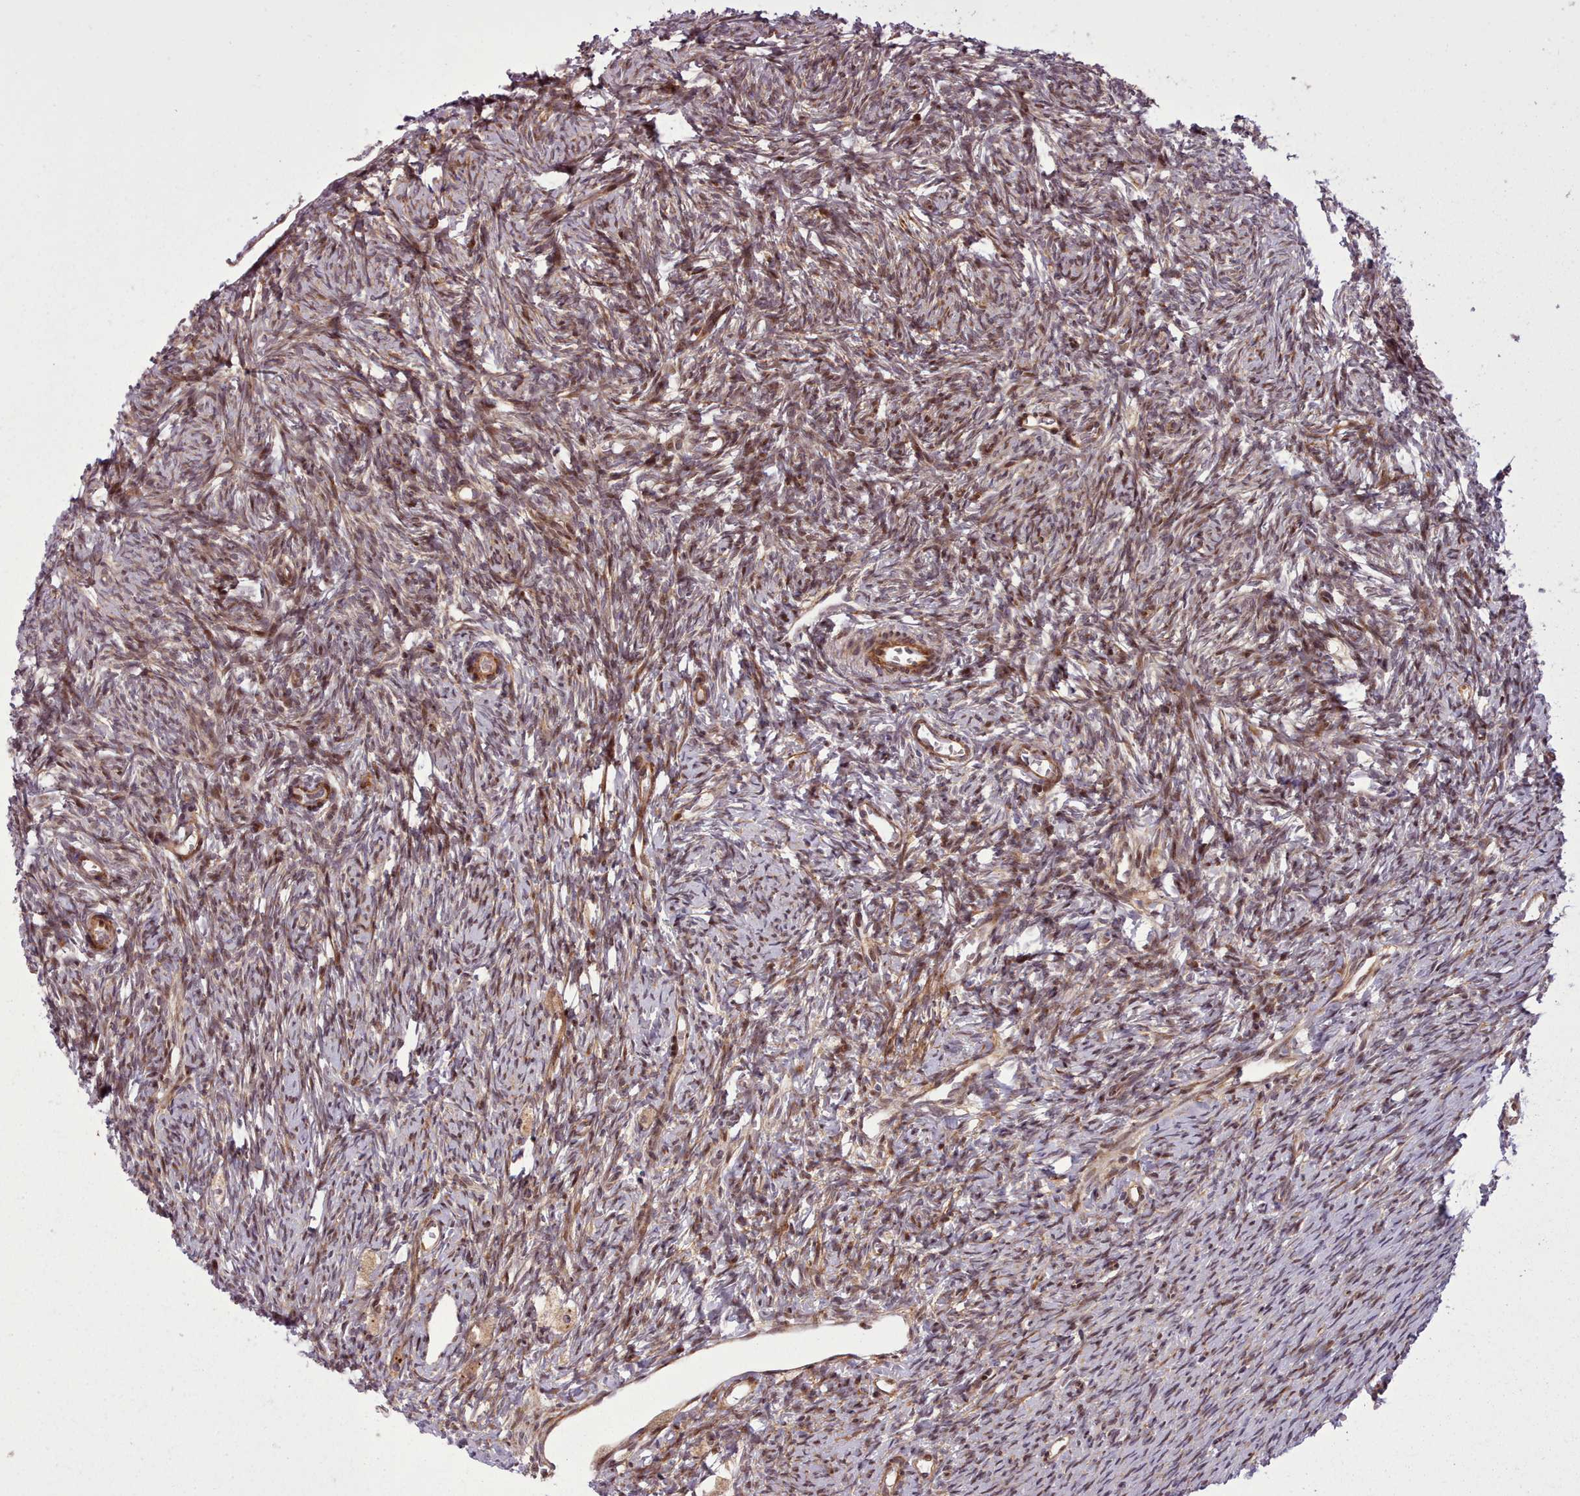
{"staining": {"intensity": "moderate", "quantity": "25%-75%", "location": "cytoplasmic/membranous,nuclear"}, "tissue": "ovary", "cell_type": "Ovarian stroma cells", "image_type": "normal", "snomed": [{"axis": "morphology", "description": "Normal tissue, NOS"}, {"axis": "topography", "description": "Ovary"}], "caption": "Human ovary stained for a protein (brown) displays moderate cytoplasmic/membranous,nuclear positive expression in about 25%-75% of ovarian stroma cells.", "gene": "NLRP7", "patient": {"sex": "female", "age": 51}}